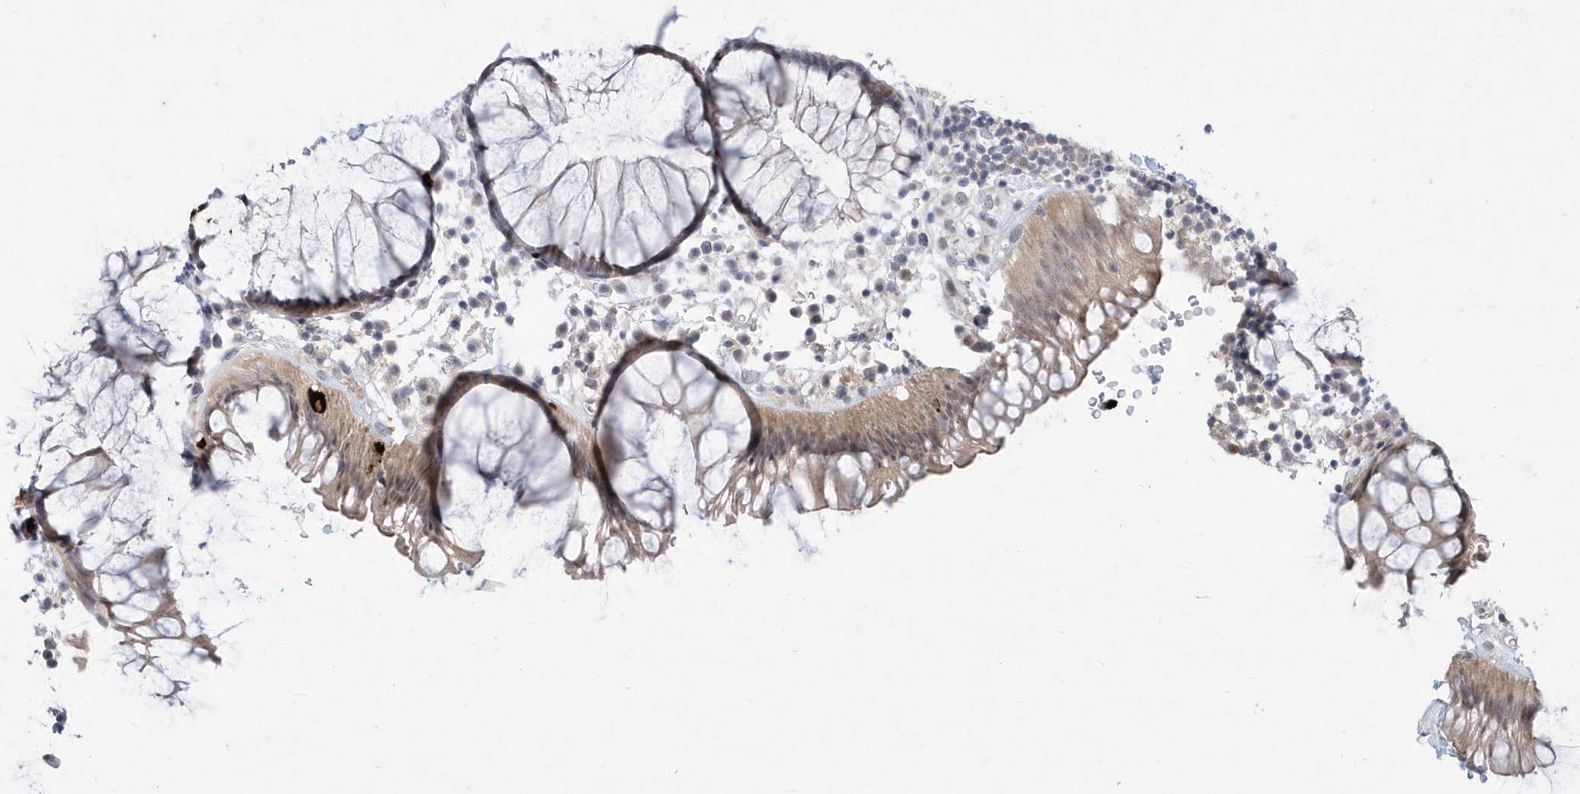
{"staining": {"intensity": "strong", "quantity": "<25%", "location": "cytoplasmic/membranous"}, "tissue": "rectum", "cell_type": "Glandular cells", "image_type": "normal", "snomed": [{"axis": "morphology", "description": "Normal tissue, NOS"}, {"axis": "topography", "description": "Rectum"}], "caption": "This is a micrograph of immunohistochemistry (IHC) staining of normal rectum, which shows strong positivity in the cytoplasmic/membranous of glandular cells.", "gene": "TSPEAR", "patient": {"sex": "male", "age": 51}}